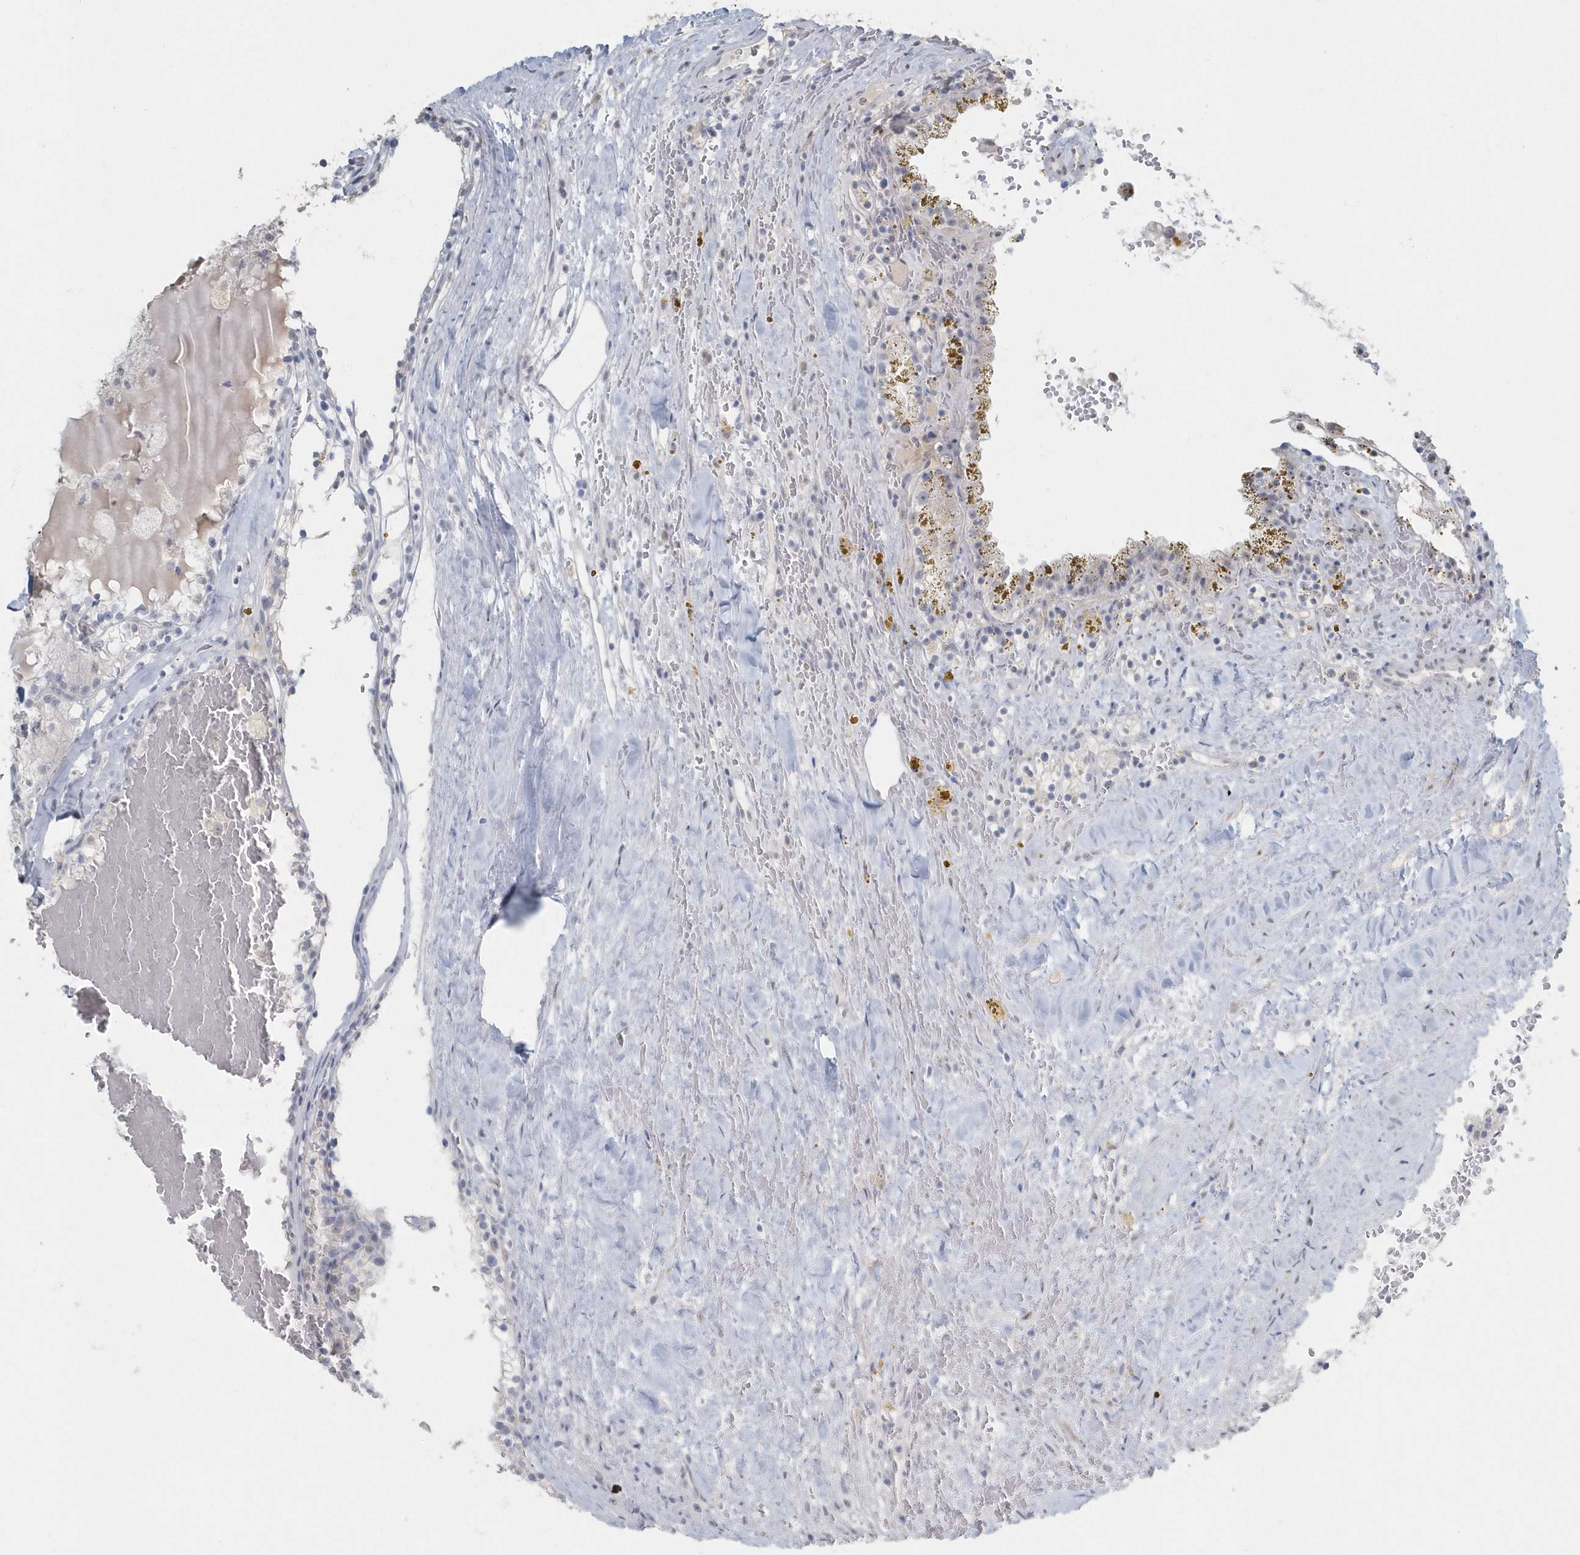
{"staining": {"intensity": "negative", "quantity": "none", "location": "none"}, "tissue": "renal cancer", "cell_type": "Tumor cells", "image_type": "cancer", "snomed": [{"axis": "morphology", "description": "Adenocarcinoma, NOS"}, {"axis": "topography", "description": "Kidney"}], "caption": "The image reveals no staining of tumor cells in renal cancer. (DAB (3,3'-diaminobenzidine) immunohistochemistry (IHC) visualized using brightfield microscopy, high magnification).", "gene": "MYOT", "patient": {"sex": "female", "age": 56}}